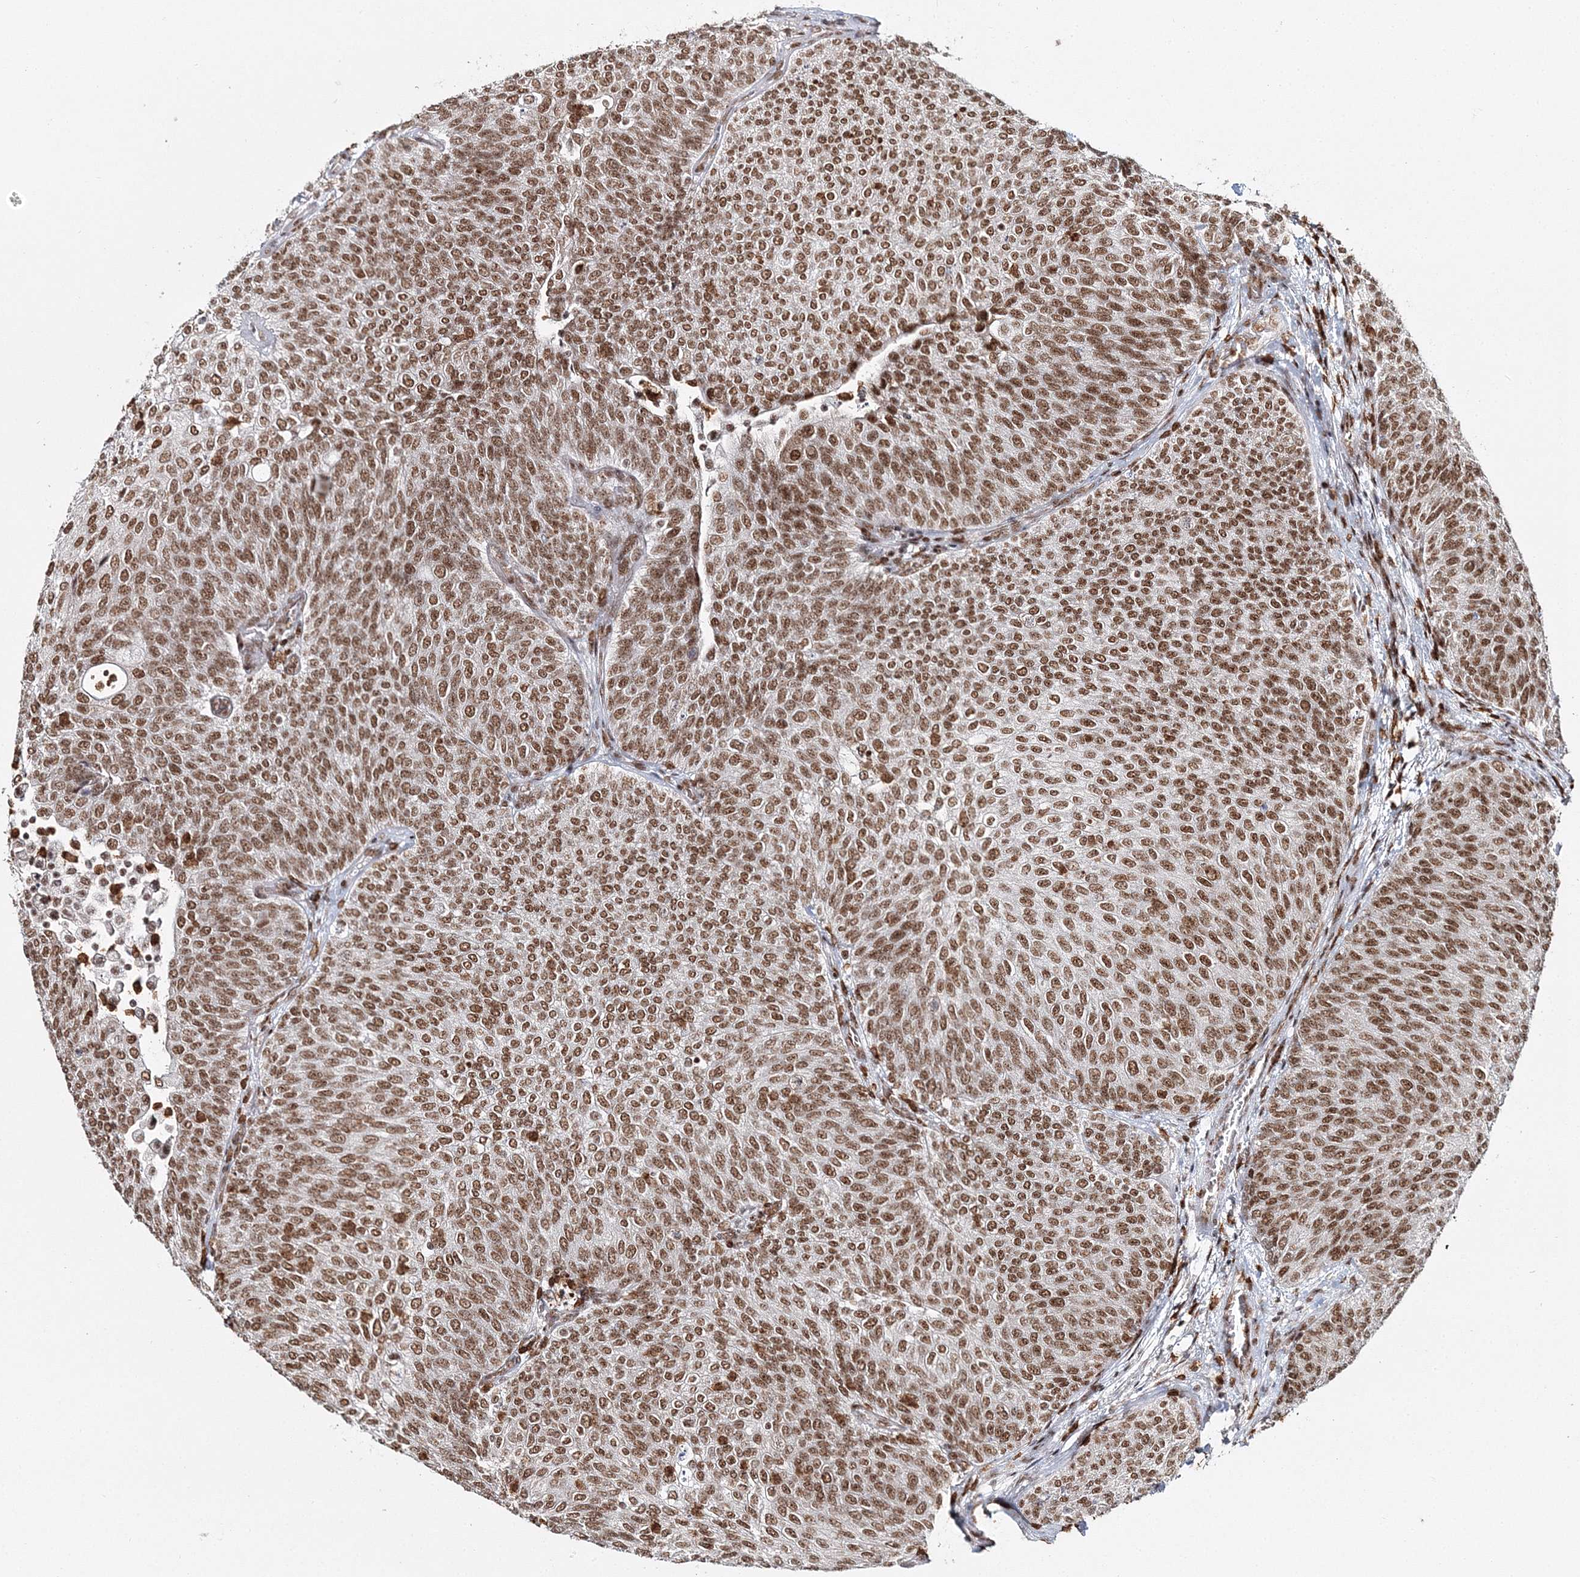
{"staining": {"intensity": "moderate", "quantity": ">75%", "location": "nuclear"}, "tissue": "urothelial cancer", "cell_type": "Tumor cells", "image_type": "cancer", "snomed": [{"axis": "morphology", "description": "Urothelial carcinoma, Low grade"}, {"axis": "topography", "description": "Urinary bladder"}], "caption": "Urothelial cancer stained with a brown dye demonstrates moderate nuclear positive positivity in about >75% of tumor cells.", "gene": "QRICH1", "patient": {"sex": "female", "age": 79}}